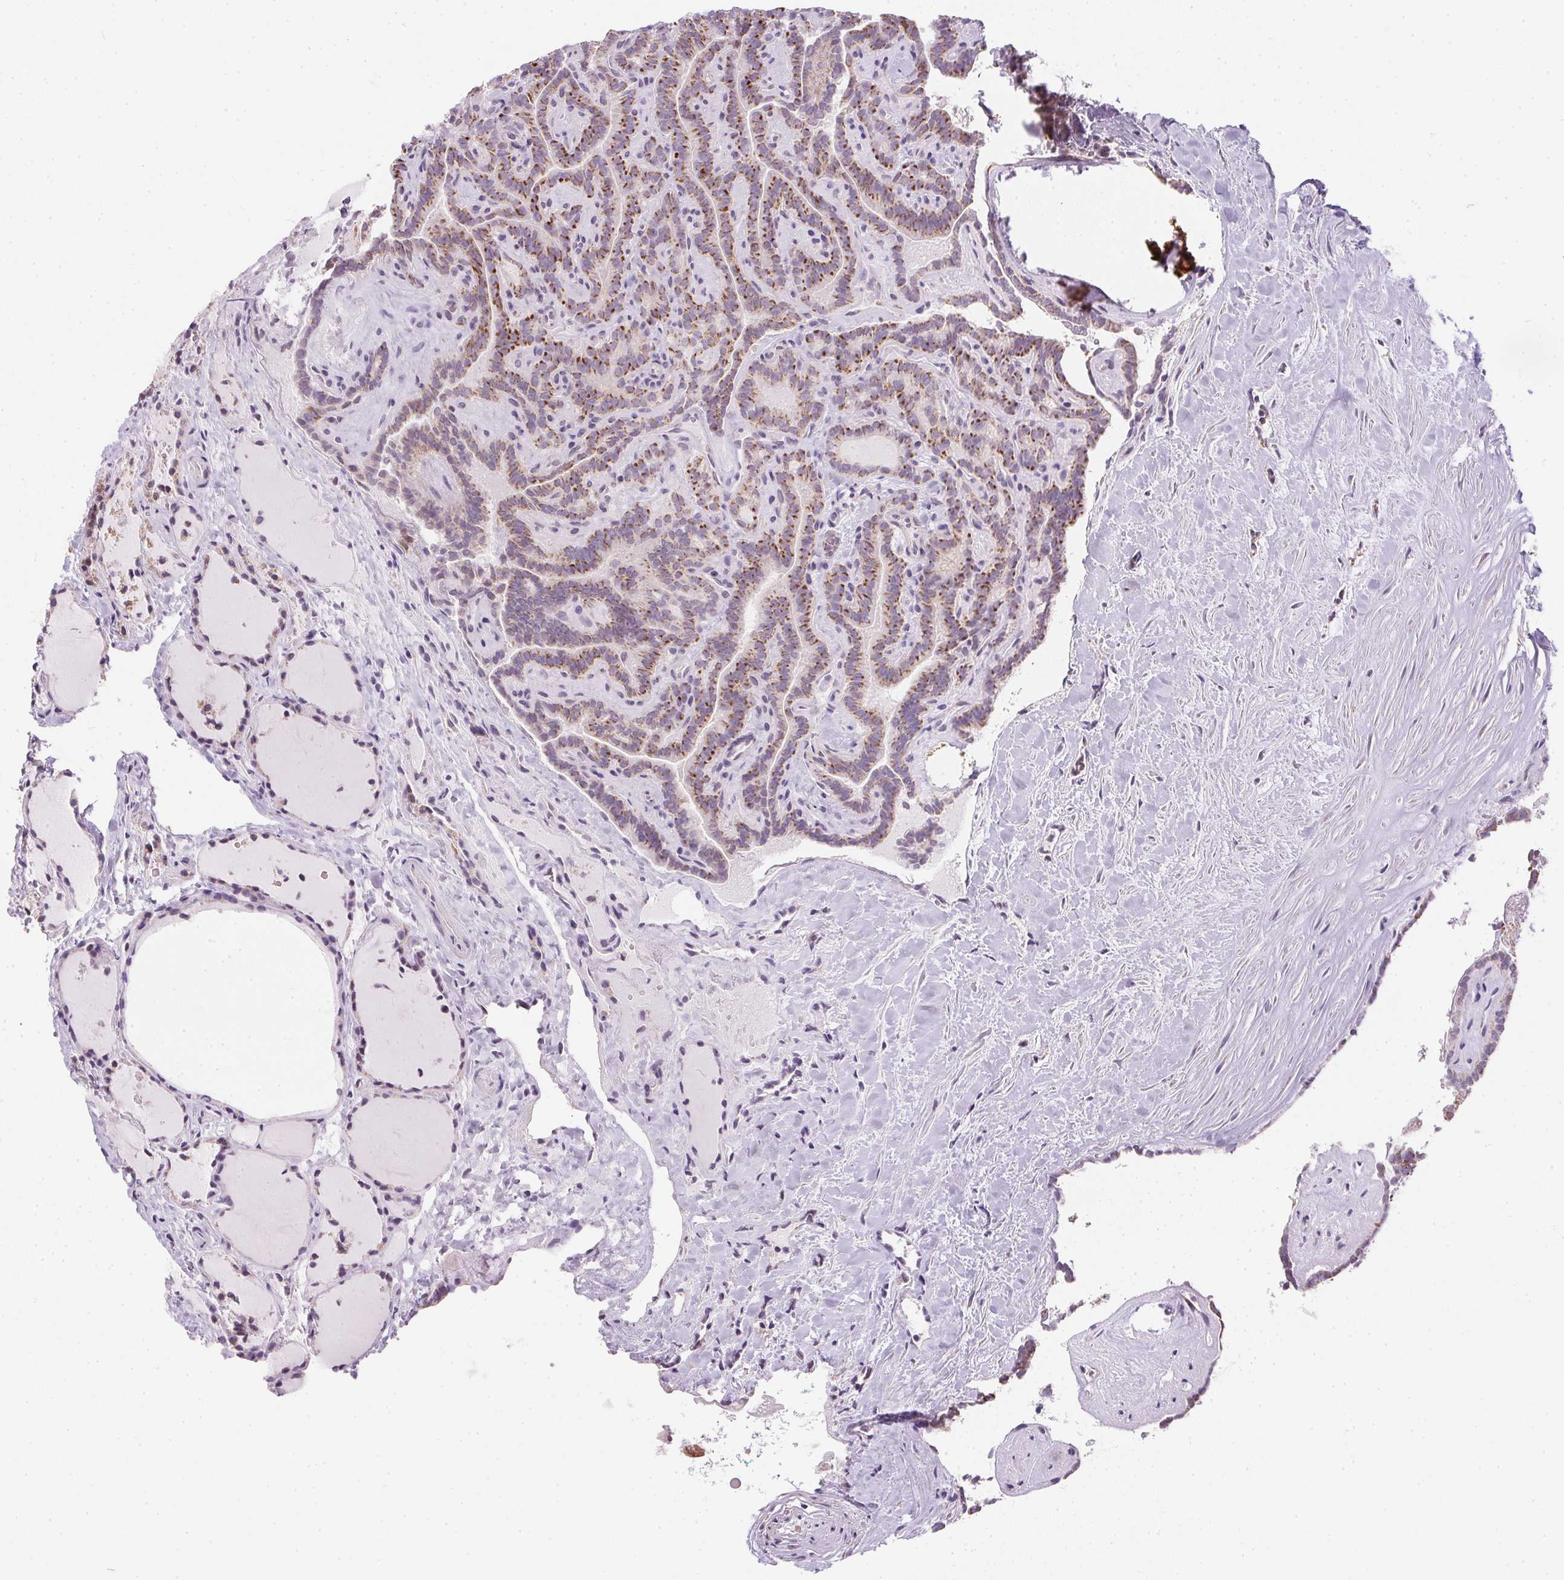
{"staining": {"intensity": "moderate", "quantity": ">75%", "location": "cytoplasmic/membranous"}, "tissue": "thyroid cancer", "cell_type": "Tumor cells", "image_type": "cancer", "snomed": [{"axis": "morphology", "description": "Papillary adenocarcinoma, NOS"}, {"axis": "topography", "description": "Thyroid gland"}], "caption": "Protein expression analysis of thyroid cancer demonstrates moderate cytoplasmic/membranous positivity in about >75% of tumor cells.", "gene": "MAPK11", "patient": {"sex": "female", "age": 21}}